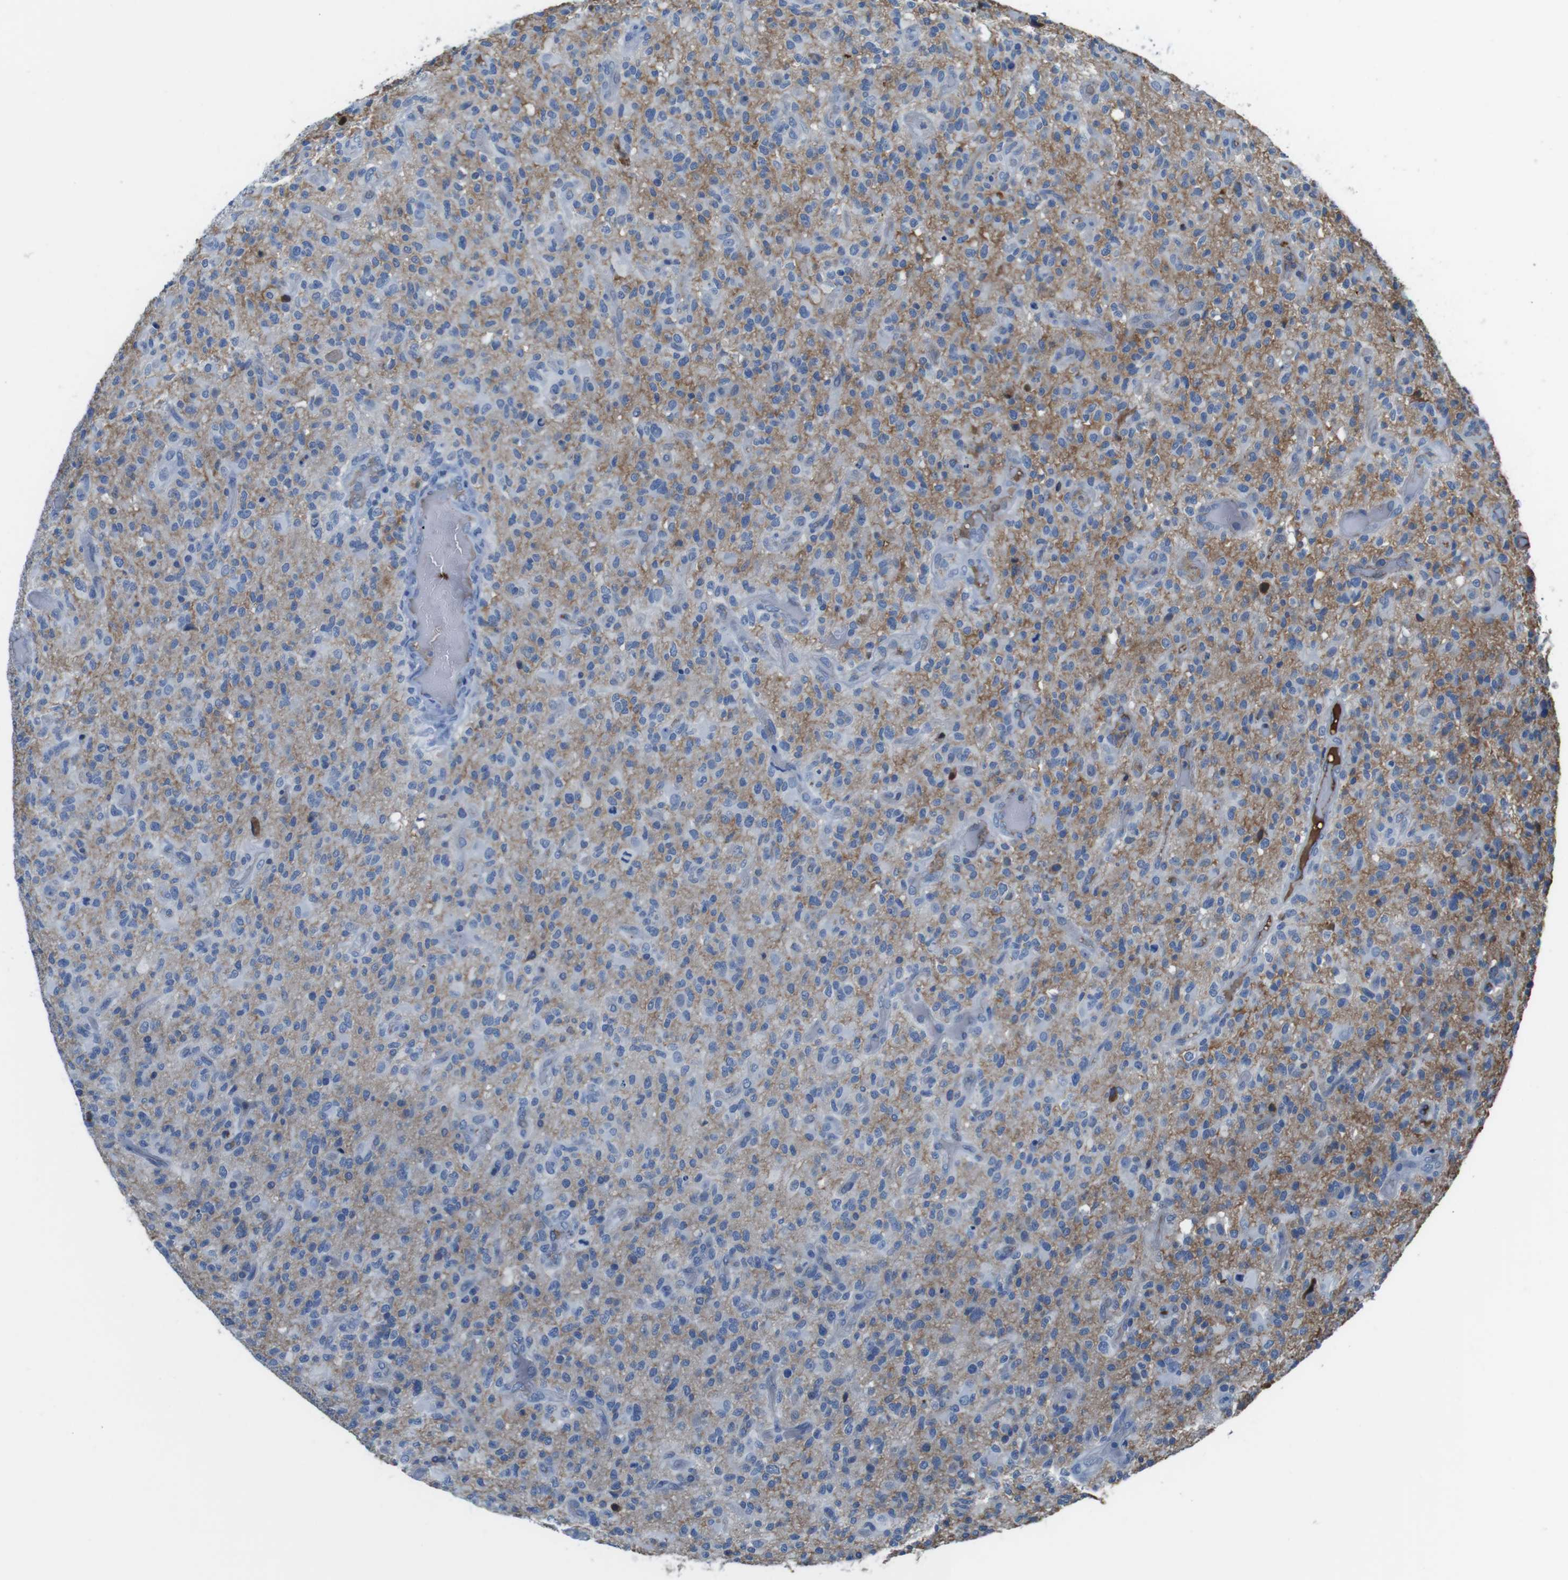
{"staining": {"intensity": "weak", "quantity": "25%-75%", "location": "cytoplasmic/membranous"}, "tissue": "glioma", "cell_type": "Tumor cells", "image_type": "cancer", "snomed": [{"axis": "morphology", "description": "Glioma, malignant, High grade"}, {"axis": "topography", "description": "Brain"}], "caption": "Human malignant high-grade glioma stained for a protein (brown) reveals weak cytoplasmic/membranous positive expression in approximately 25%-75% of tumor cells.", "gene": "TMPRSS15", "patient": {"sex": "male", "age": 71}}